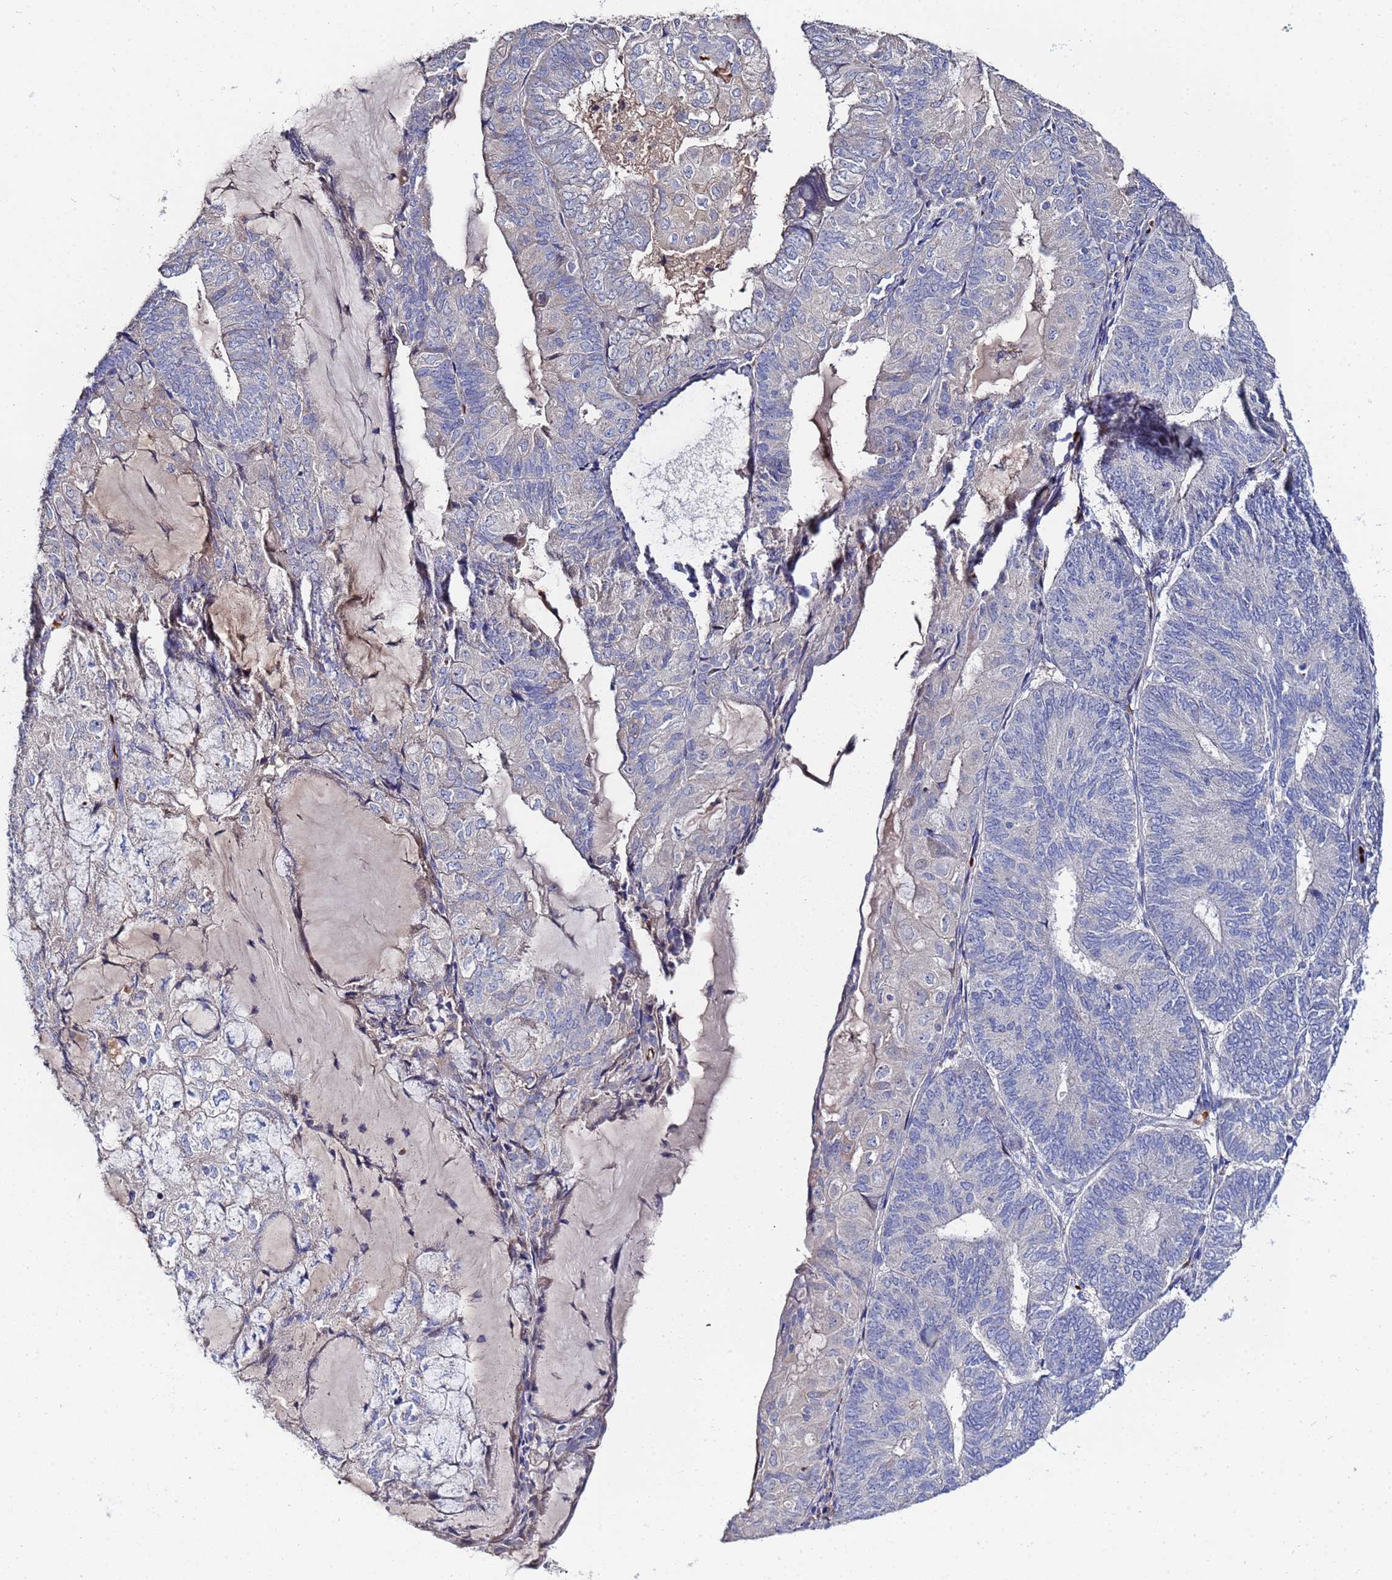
{"staining": {"intensity": "negative", "quantity": "none", "location": "none"}, "tissue": "endometrial cancer", "cell_type": "Tumor cells", "image_type": "cancer", "snomed": [{"axis": "morphology", "description": "Adenocarcinoma, NOS"}, {"axis": "topography", "description": "Endometrium"}], "caption": "Immunohistochemistry (IHC) photomicrograph of human endometrial adenocarcinoma stained for a protein (brown), which displays no positivity in tumor cells.", "gene": "TCP10L", "patient": {"sex": "female", "age": 81}}